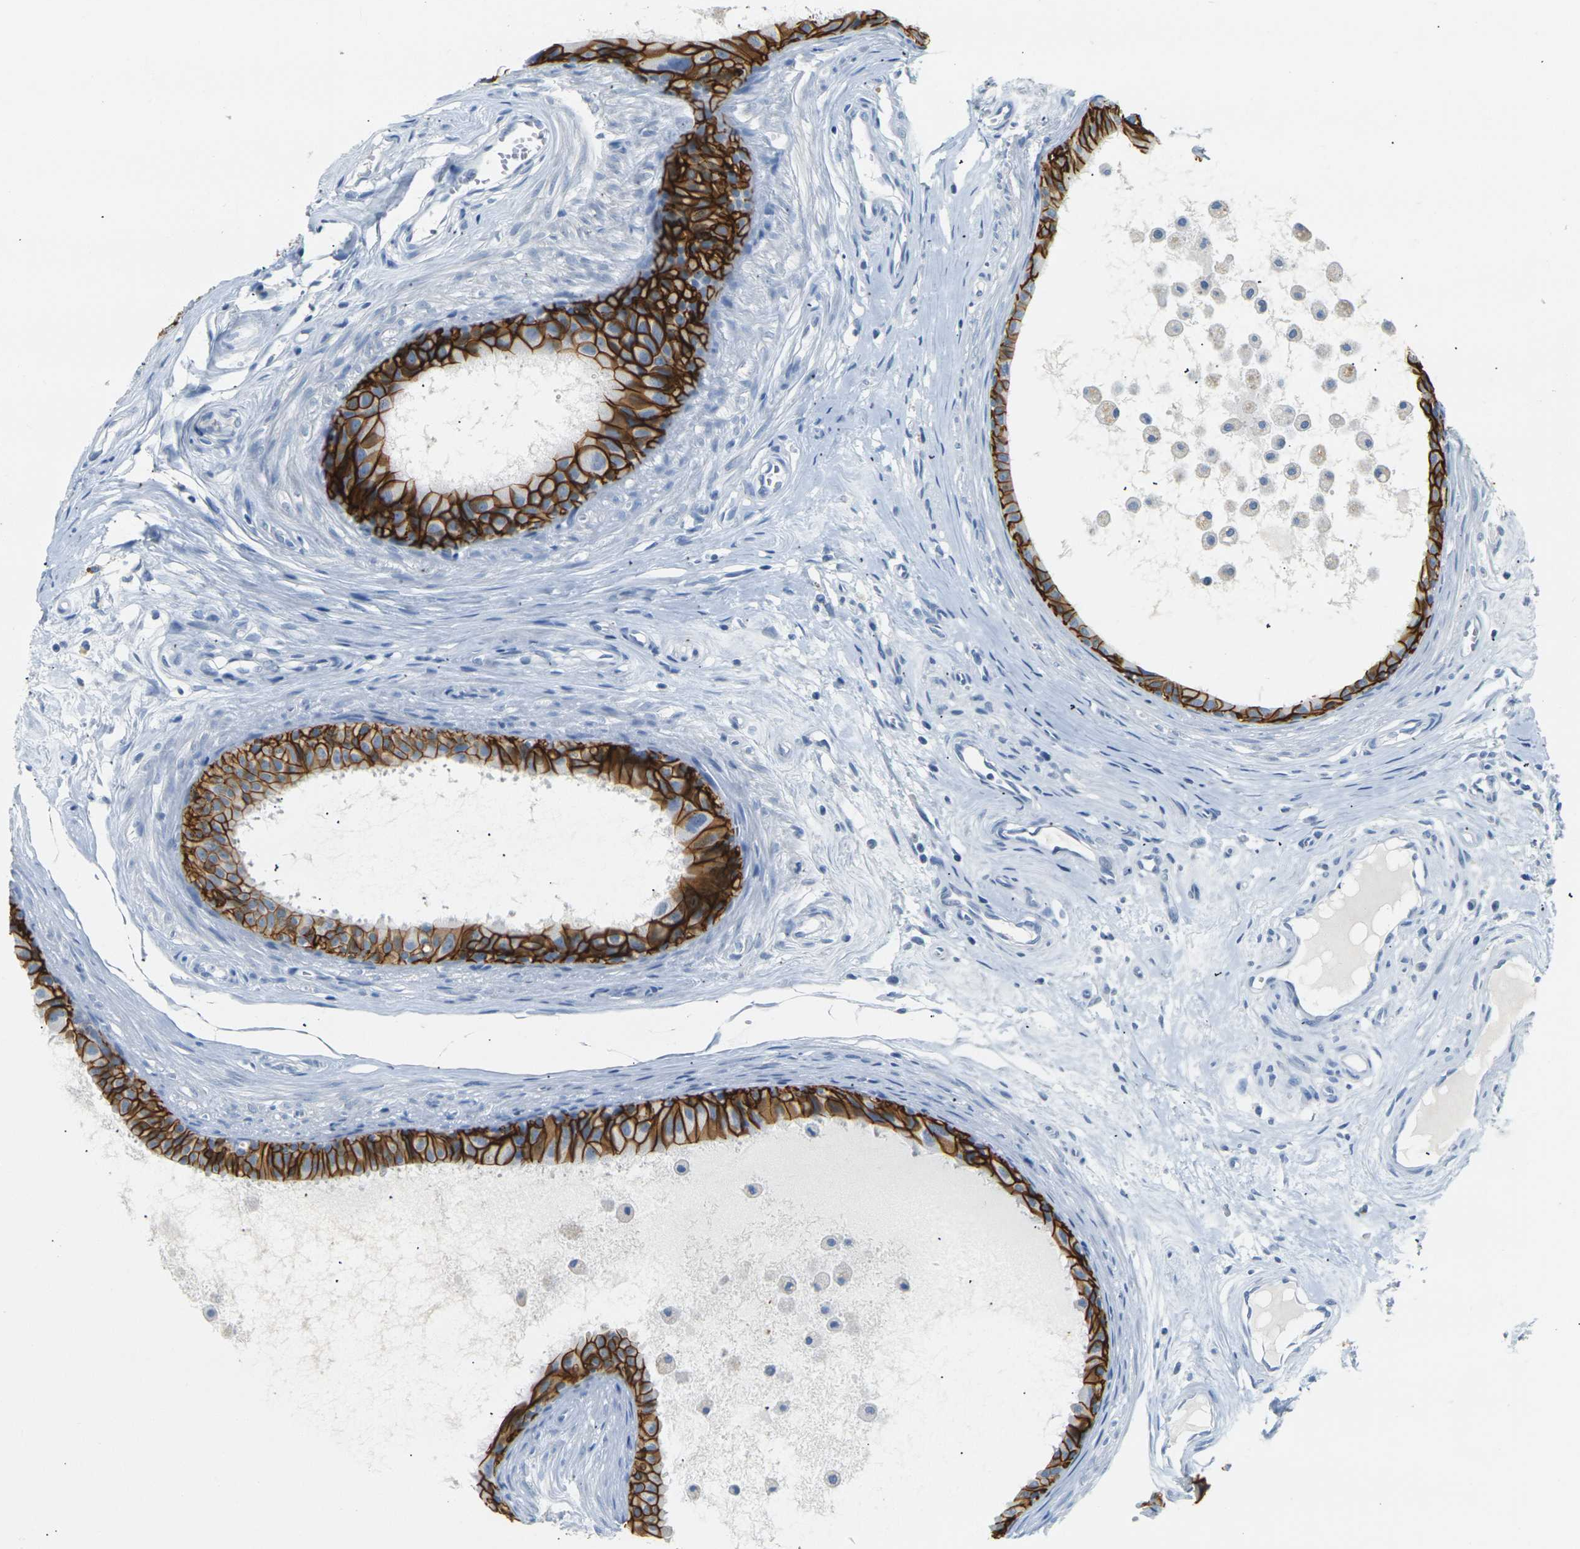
{"staining": {"intensity": "strong", "quantity": ">75%", "location": "cytoplasmic/membranous"}, "tissue": "epididymis", "cell_type": "Glandular cells", "image_type": "normal", "snomed": [{"axis": "morphology", "description": "Normal tissue, NOS"}, {"axis": "morphology", "description": "Inflammation, NOS"}, {"axis": "topography", "description": "Epididymis"}], "caption": "Glandular cells display strong cytoplasmic/membranous positivity in approximately >75% of cells in unremarkable epididymis. Immunohistochemistry (ihc) stains the protein of interest in brown and the nuclei are stained blue.", "gene": "CLDN7", "patient": {"sex": "male", "age": 85}}